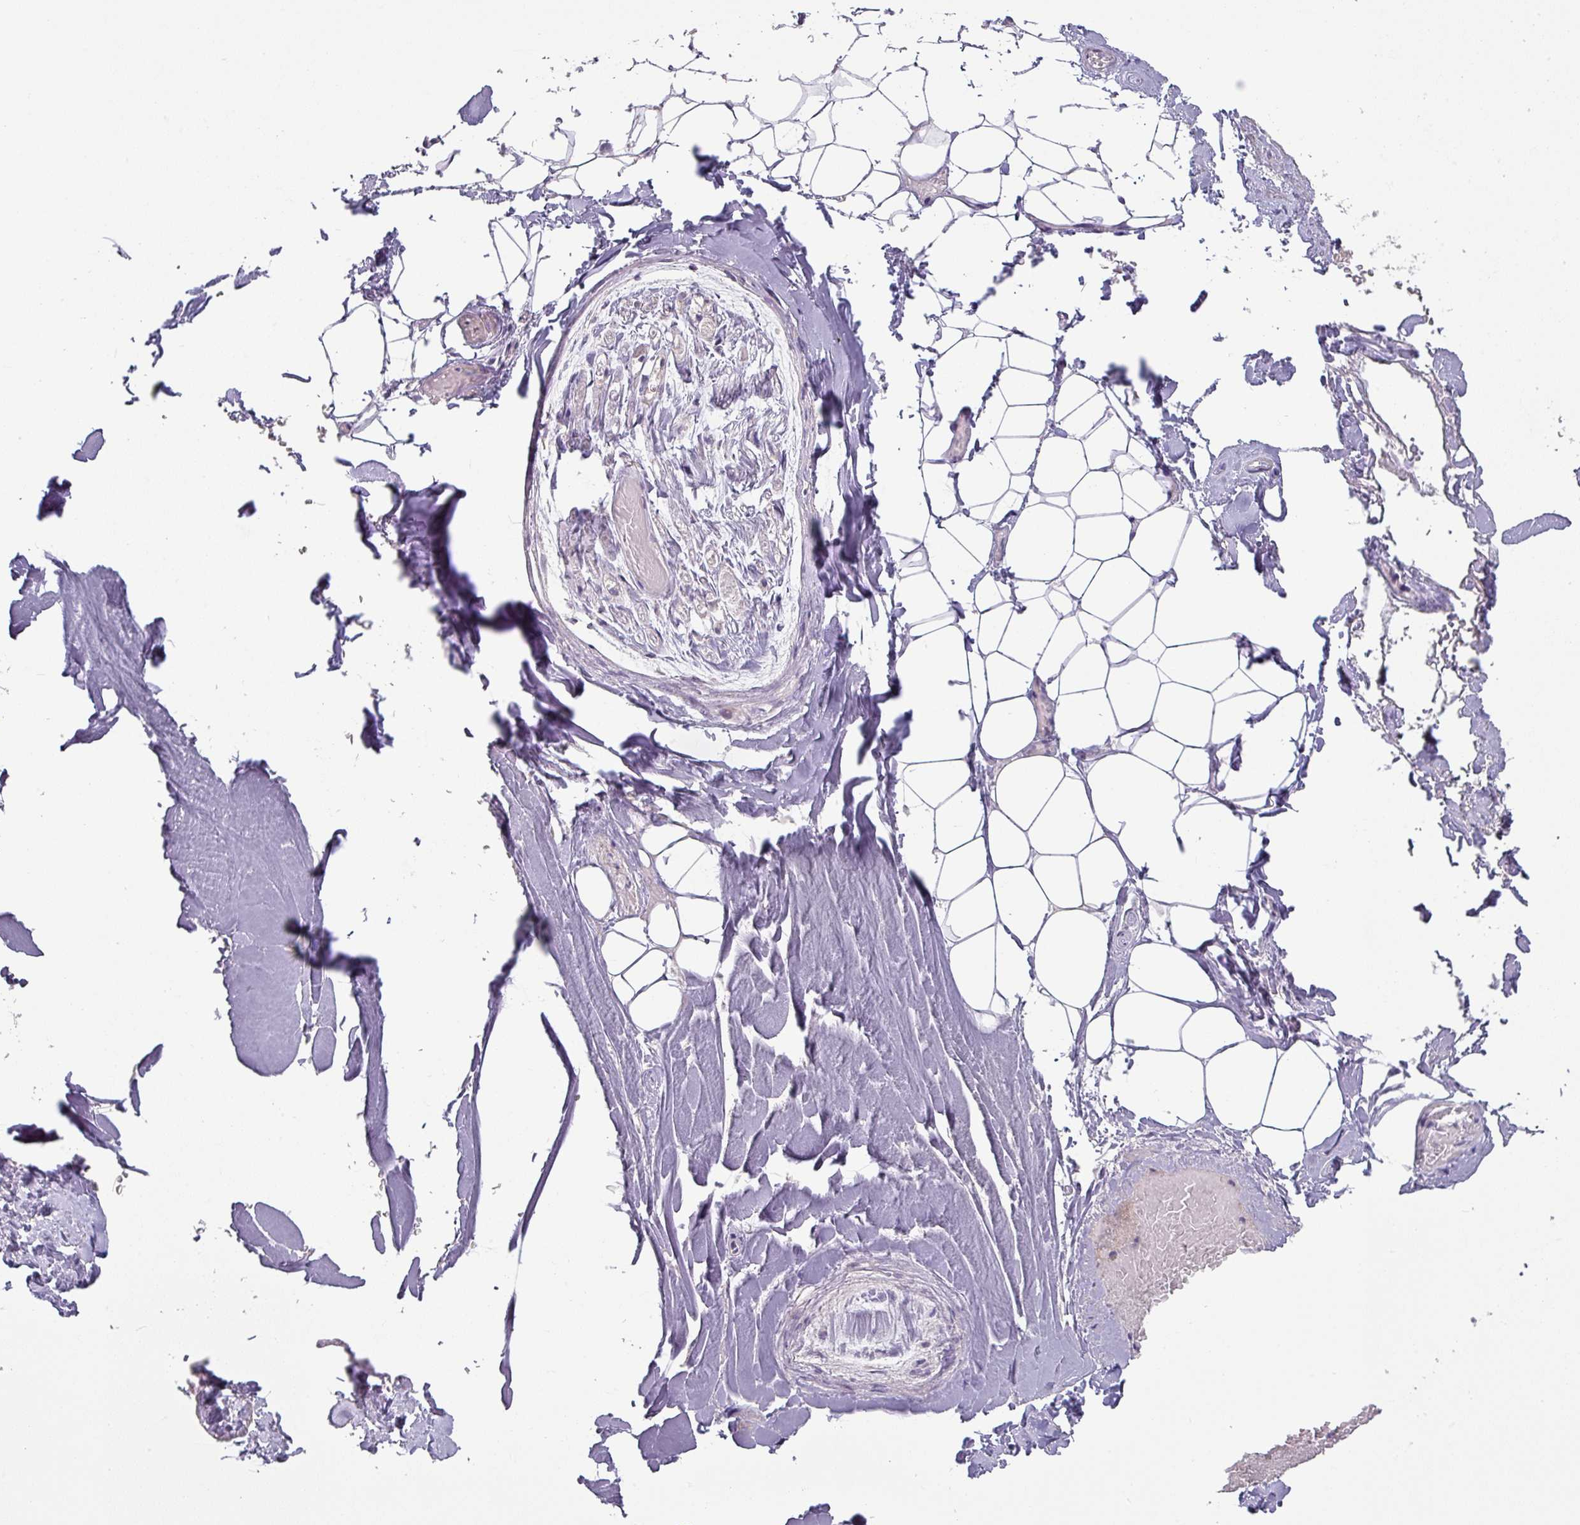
{"staining": {"intensity": "negative", "quantity": "none", "location": "none"}, "tissue": "adipose tissue", "cell_type": "Adipocytes", "image_type": "normal", "snomed": [{"axis": "morphology", "description": "Normal tissue, NOS"}, {"axis": "topography", "description": "Peripheral nerve tissue"}], "caption": "Immunohistochemistry image of normal adipose tissue stained for a protein (brown), which shows no staining in adipocytes. (DAB (3,3'-diaminobenzidine) immunohistochemistry (IHC), high magnification).", "gene": "KLHL3", "patient": {"sex": "male", "age": 74}}